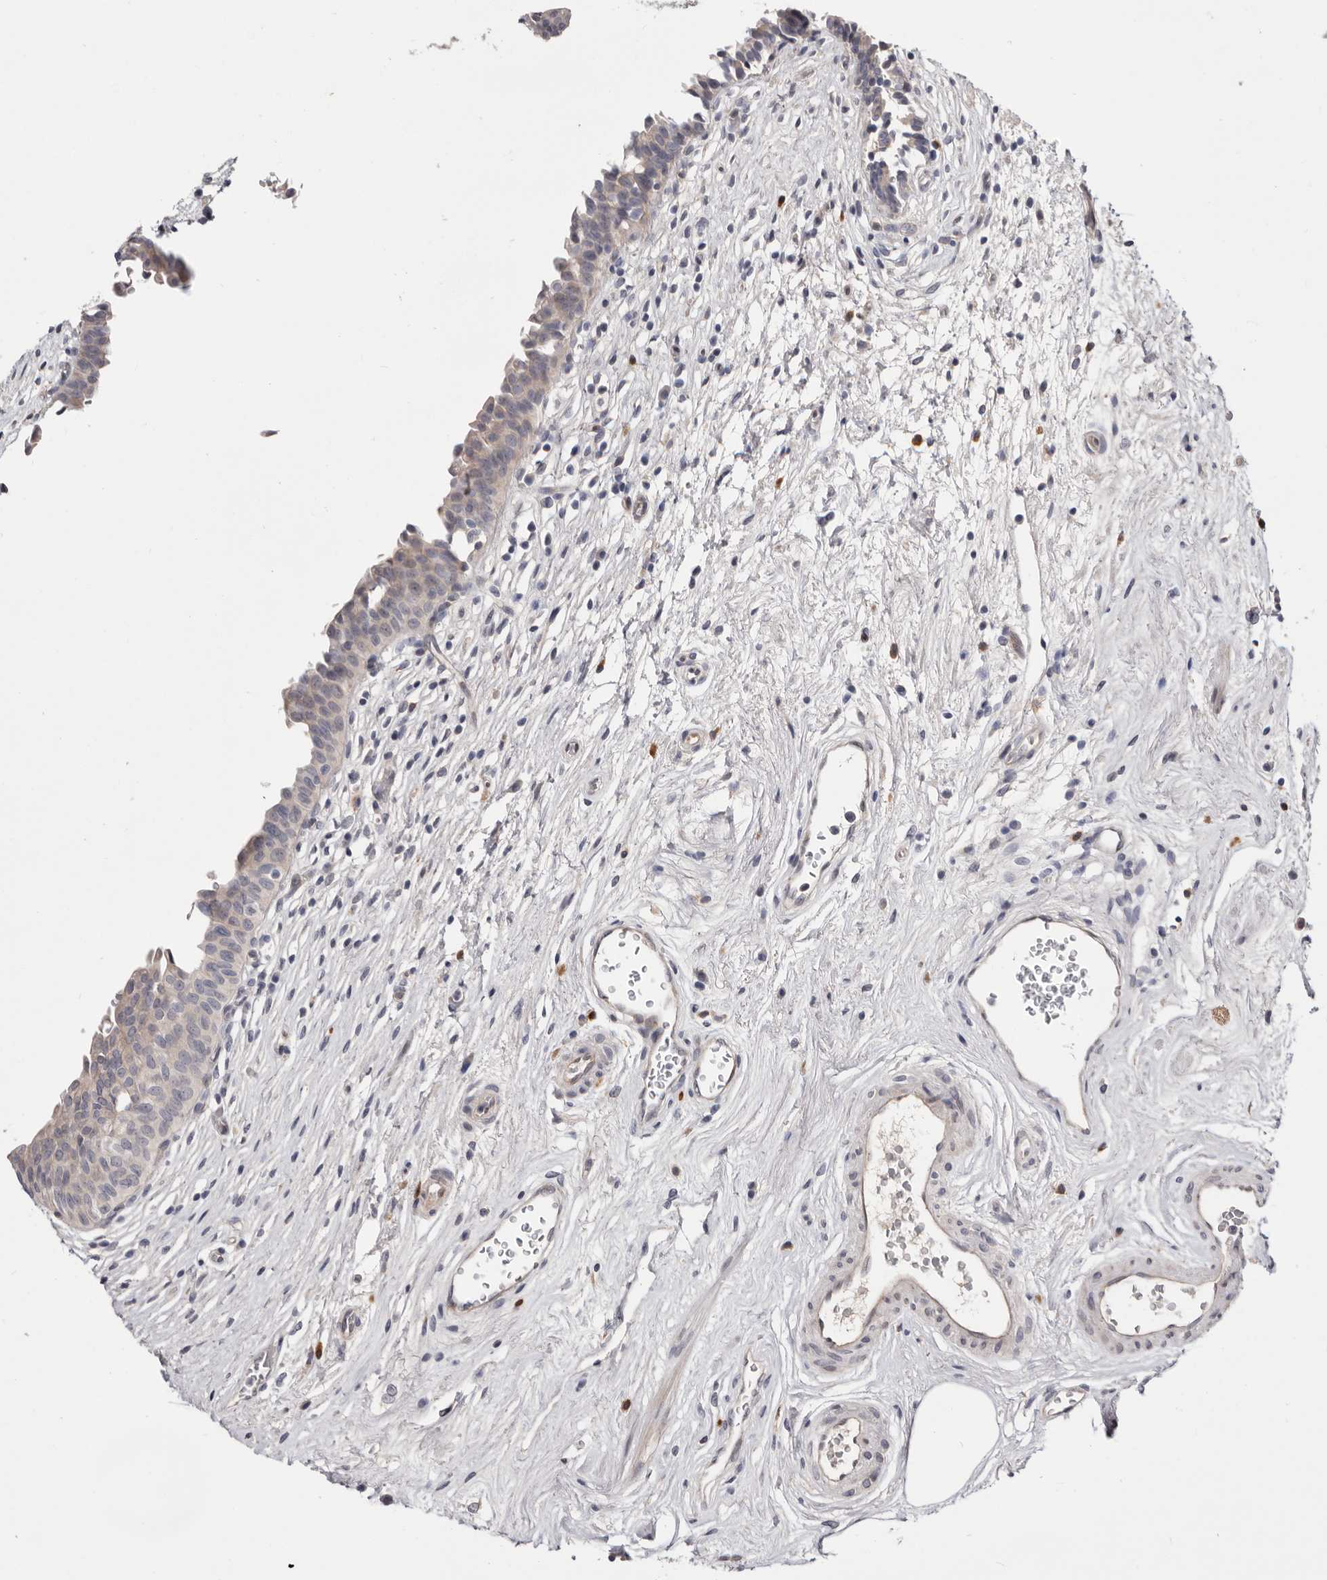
{"staining": {"intensity": "weak", "quantity": "<25%", "location": "cytoplasmic/membranous"}, "tissue": "urinary bladder", "cell_type": "Urothelial cells", "image_type": "normal", "snomed": [{"axis": "morphology", "description": "Normal tissue, NOS"}, {"axis": "topography", "description": "Urinary bladder"}], "caption": "Urinary bladder was stained to show a protein in brown. There is no significant expression in urothelial cells. (Immunohistochemistry (ihc), brightfield microscopy, high magnification).", "gene": "USH1C", "patient": {"sex": "male", "age": 83}}